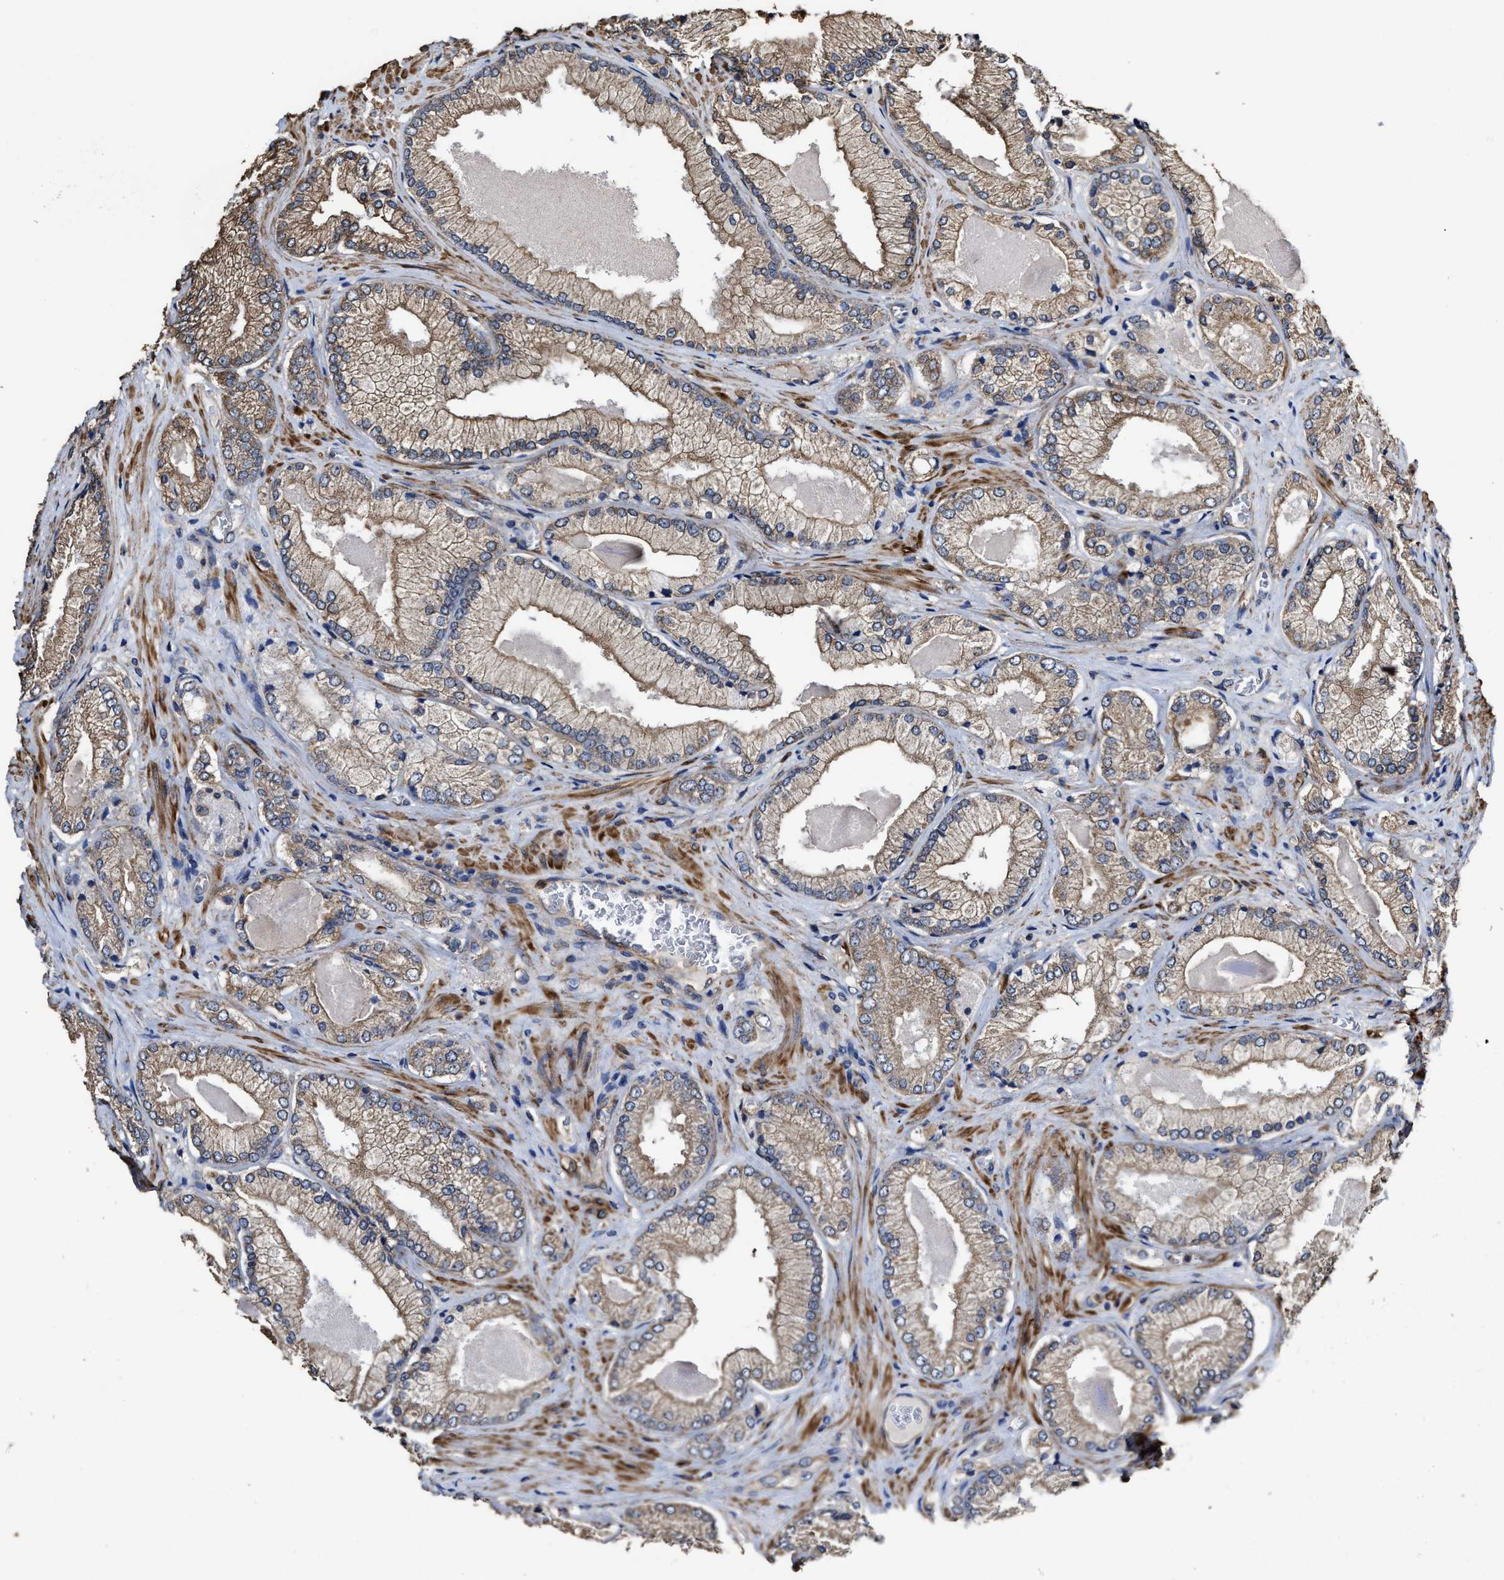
{"staining": {"intensity": "weak", "quantity": ">75%", "location": "cytoplasmic/membranous"}, "tissue": "prostate cancer", "cell_type": "Tumor cells", "image_type": "cancer", "snomed": [{"axis": "morphology", "description": "Adenocarcinoma, Low grade"}, {"axis": "topography", "description": "Prostate"}], "caption": "High-magnification brightfield microscopy of prostate adenocarcinoma (low-grade) stained with DAB (brown) and counterstained with hematoxylin (blue). tumor cells exhibit weak cytoplasmic/membranous staining is identified in about>75% of cells. The protein is stained brown, and the nuclei are stained in blue (DAB (3,3'-diaminobenzidine) IHC with brightfield microscopy, high magnification).", "gene": "SFXN4", "patient": {"sex": "male", "age": 65}}